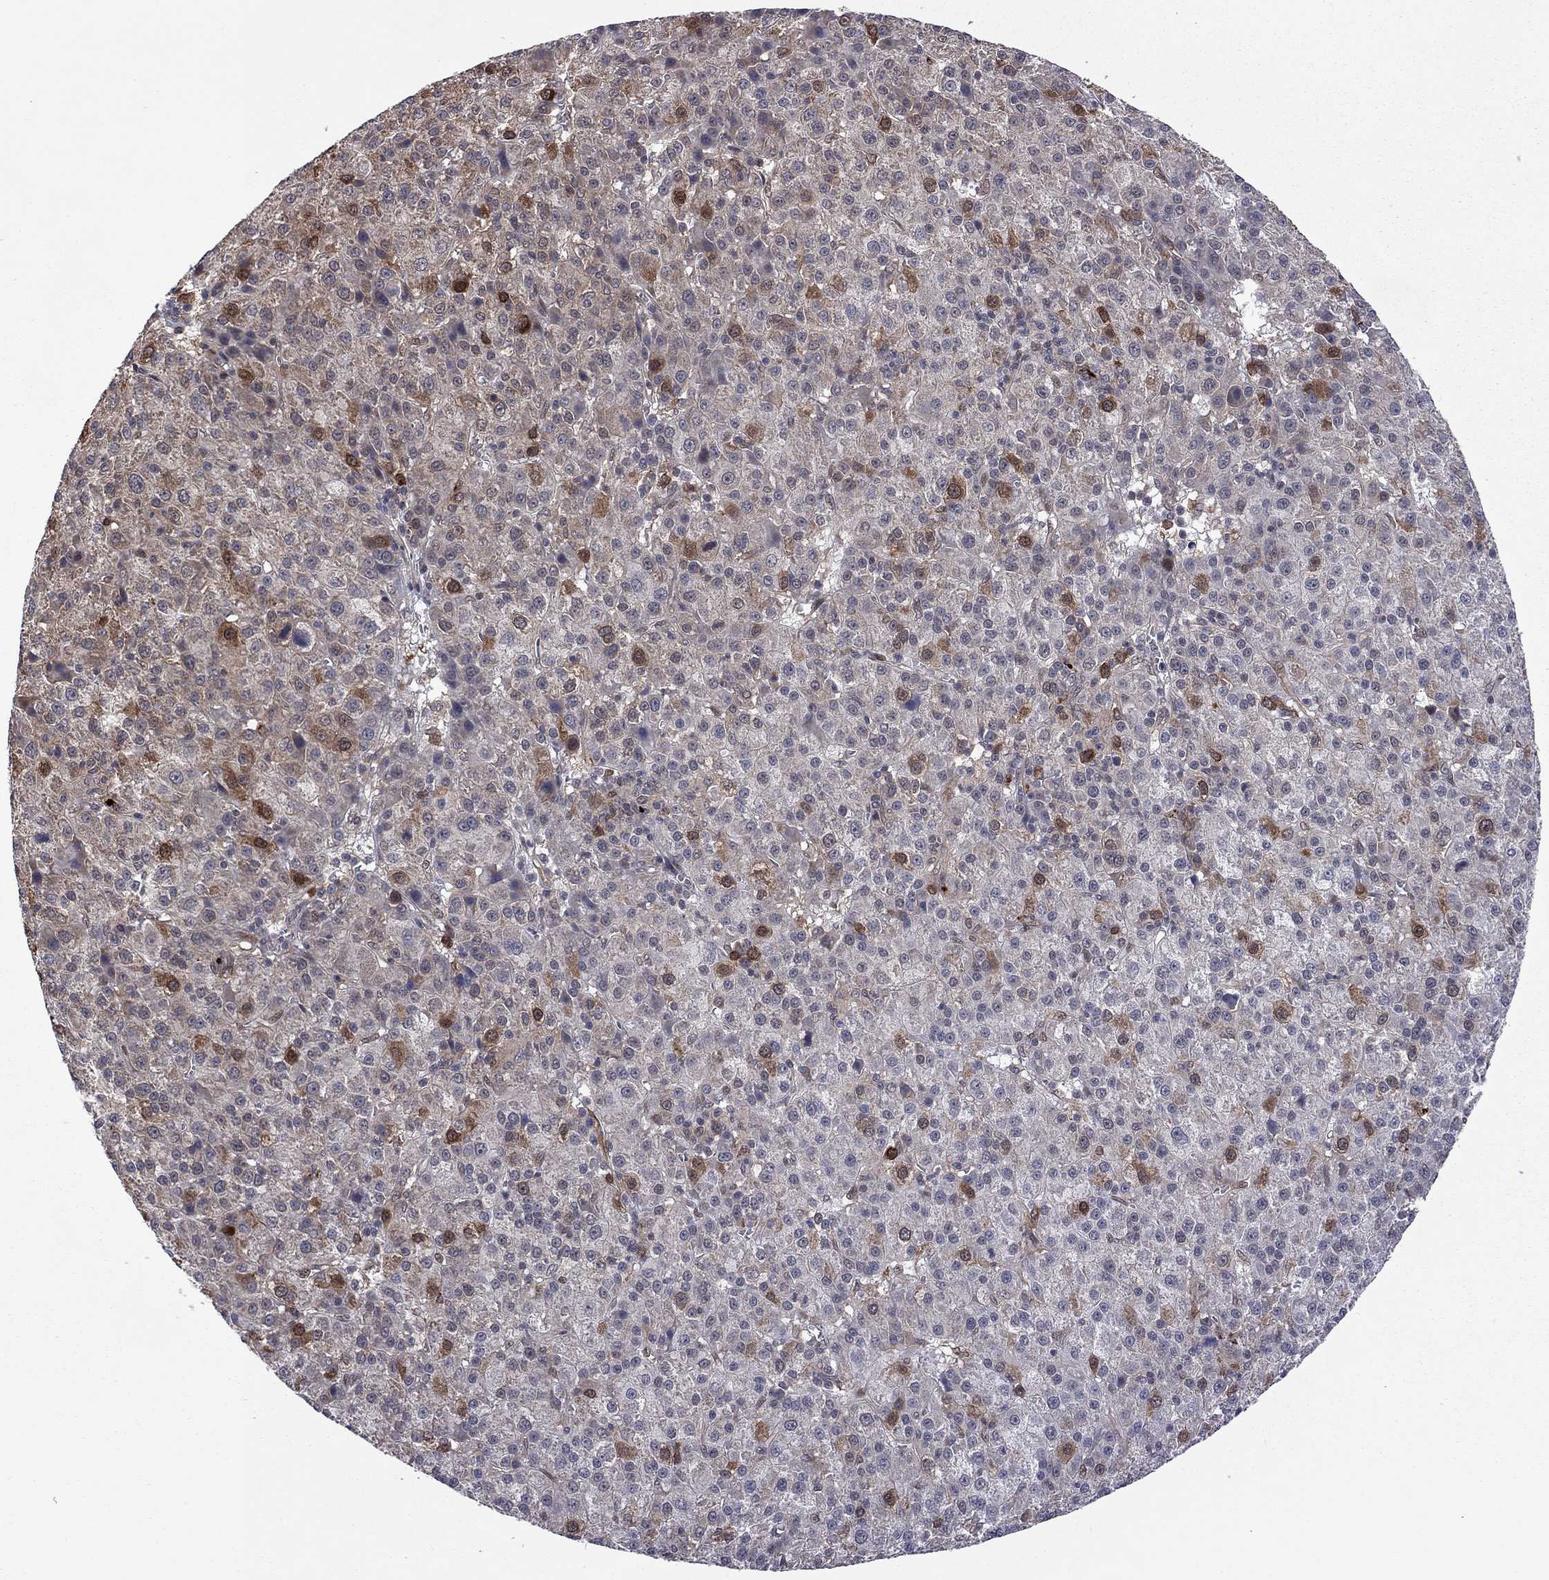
{"staining": {"intensity": "strong", "quantity": "<25%", "location": "cytoplasmic/membranous,nuclear"}, "tissue": "liver cancer", "cell_type": "Tumor cells", "image_type": "cancer", "snomed": [{"axis": "morphology", "description": "Carcinoma, Hepatocellular, NOS"}, {"axis": "topography", "description": "Liver"}], "caption": "Human liver cancer (hepatocellular carcinoma) stained for a protein (brown) demonstrates strong cytoplasmic/membranous and nuclear positive staining in about <25% of tumor cells.", "gene": "GPAA1", "patient": {"sex": "female", "age": 60}}